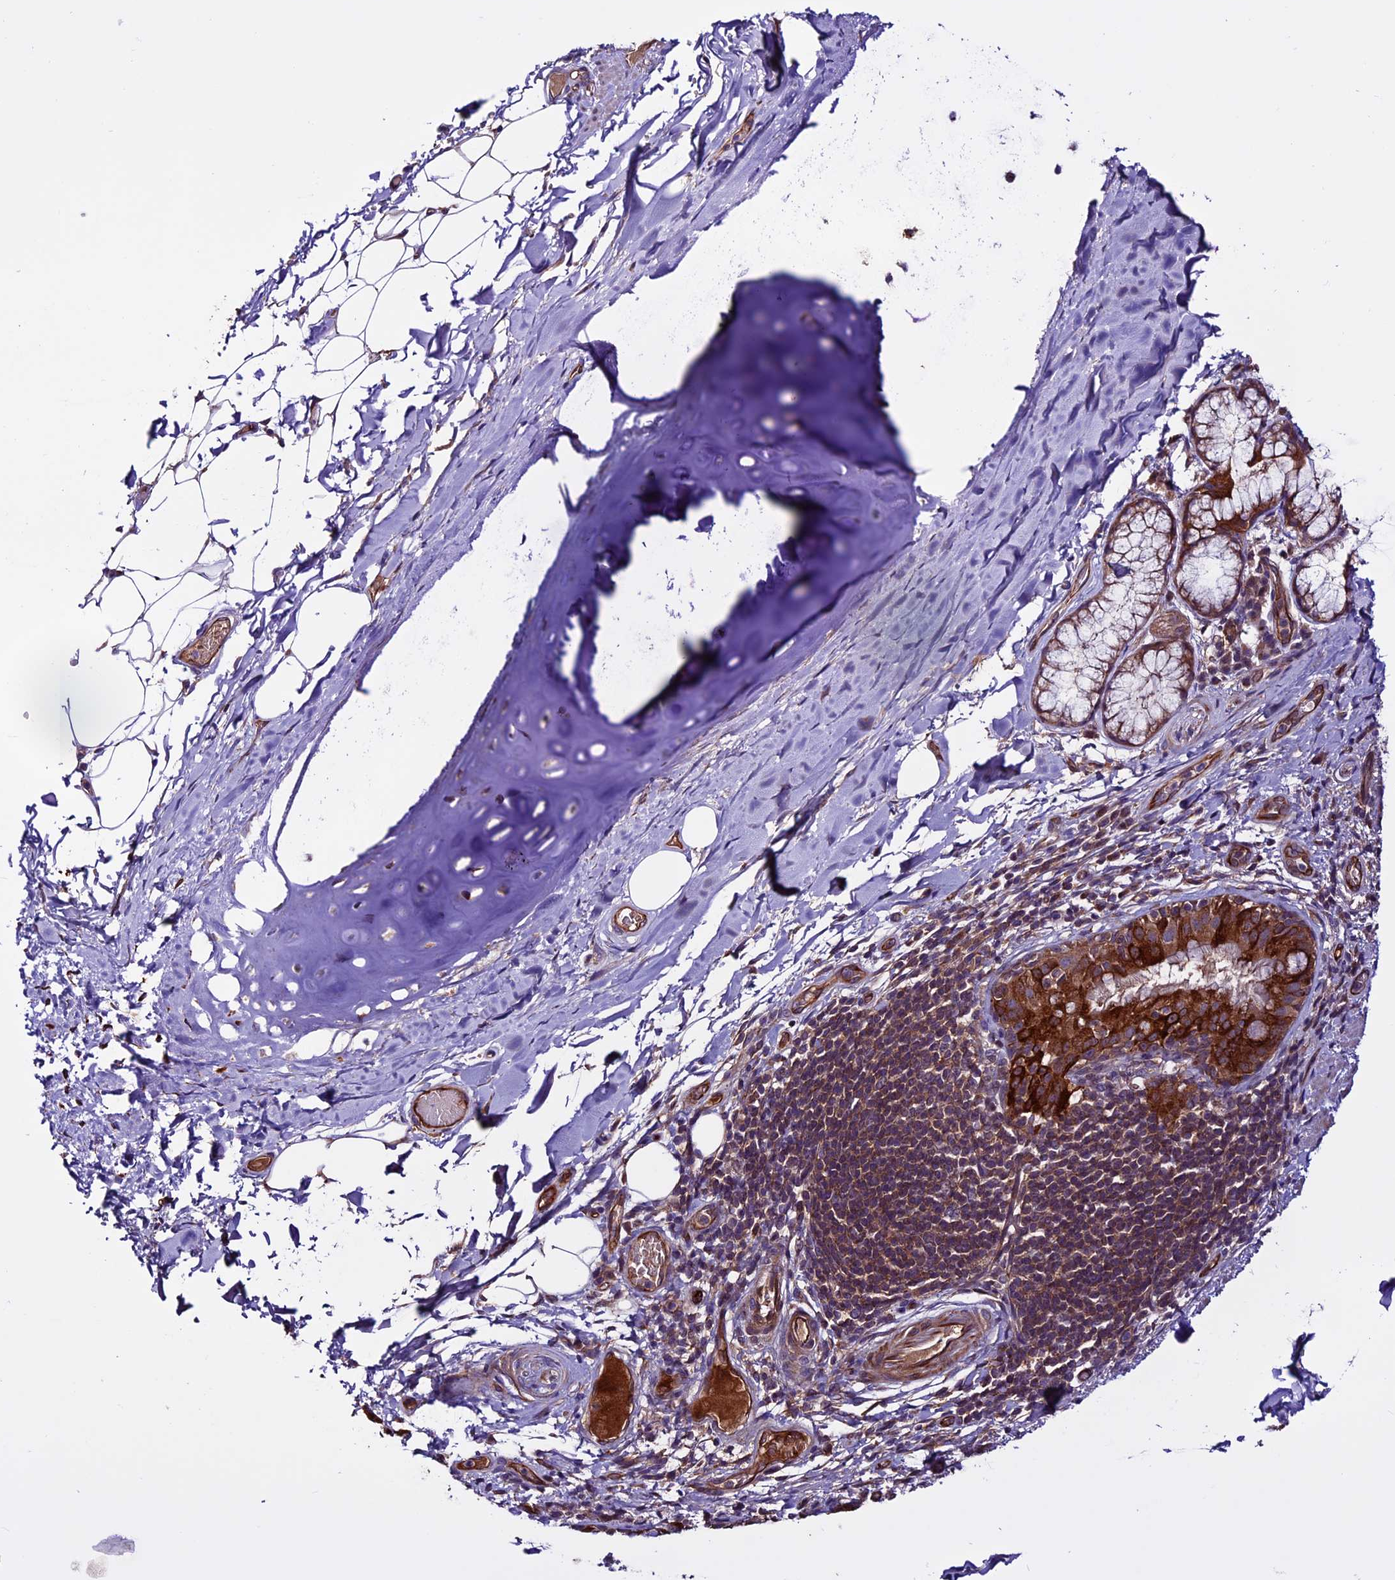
{"staining": {"intensity": "strong", "quantity": ">75%", "location": "cytoplasmic/membranous"}, "tissue": "bronchus", "cell_type": "Respiratory epithelial cells", "image_type": "normal", "snomed": [{"axis": "morphology", "description": "Normal tissue, NOS"}, {"axis": "topography", "description": "Lymph node"}, {"axis": "topography", "description": "Cartilage tissue"}, {"axis": "topography", "description": "Bronchus"}], "caption": "Respiratory epithelial cells show strong cytoplasmic/membranous positivity in approximately >75% of cells in benign bronchus. The staining was performed using DAB (3,3'-diaminobenzidine) to visualize the protein expression in brown, while the nuclei were stained in blue with hematoxylin (Magnification: 20x).", "gene": "RINL", "patient": {"sex": "male", "age": 63}}